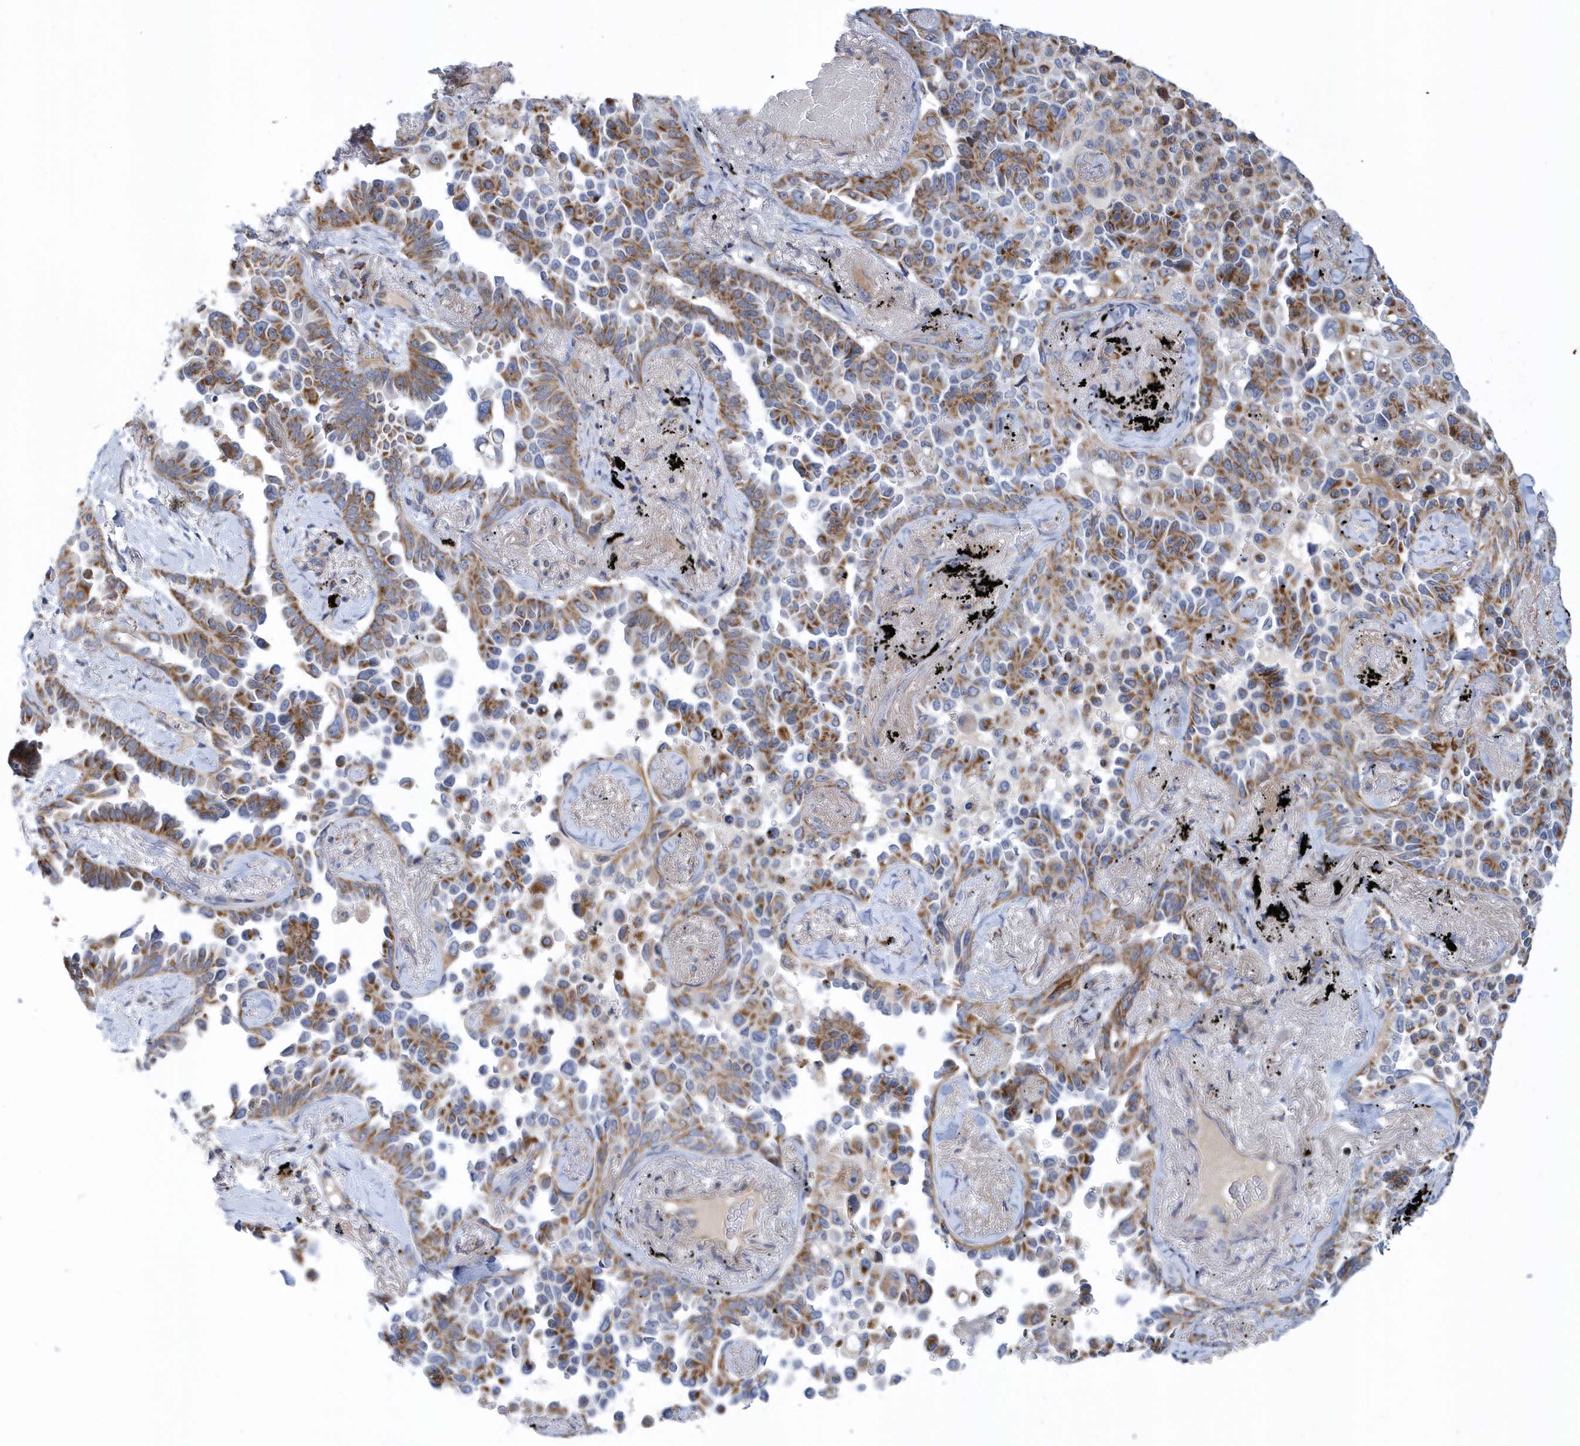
{"staining": {"intensity": "moderate", "quantity": ">75%", "location": "cytoplasmic/membranous"}, "tissue": "lung cancer", "cell_type": "Tumor cells", "image_type": "cancer", "snomed": [{"axis": "morphology", "description": "Adenocarcinoma, NOS"}, {"axis": "topography", "description": "Lung"}], "caption": "The immunohistochemical stain shows moderate cytoplasmic/membranous staining in tumor cells of adenocarcinoma (lung) tissue.", "gene": "VWA5B2", "patient": {"sex": "female", "age": 67}}